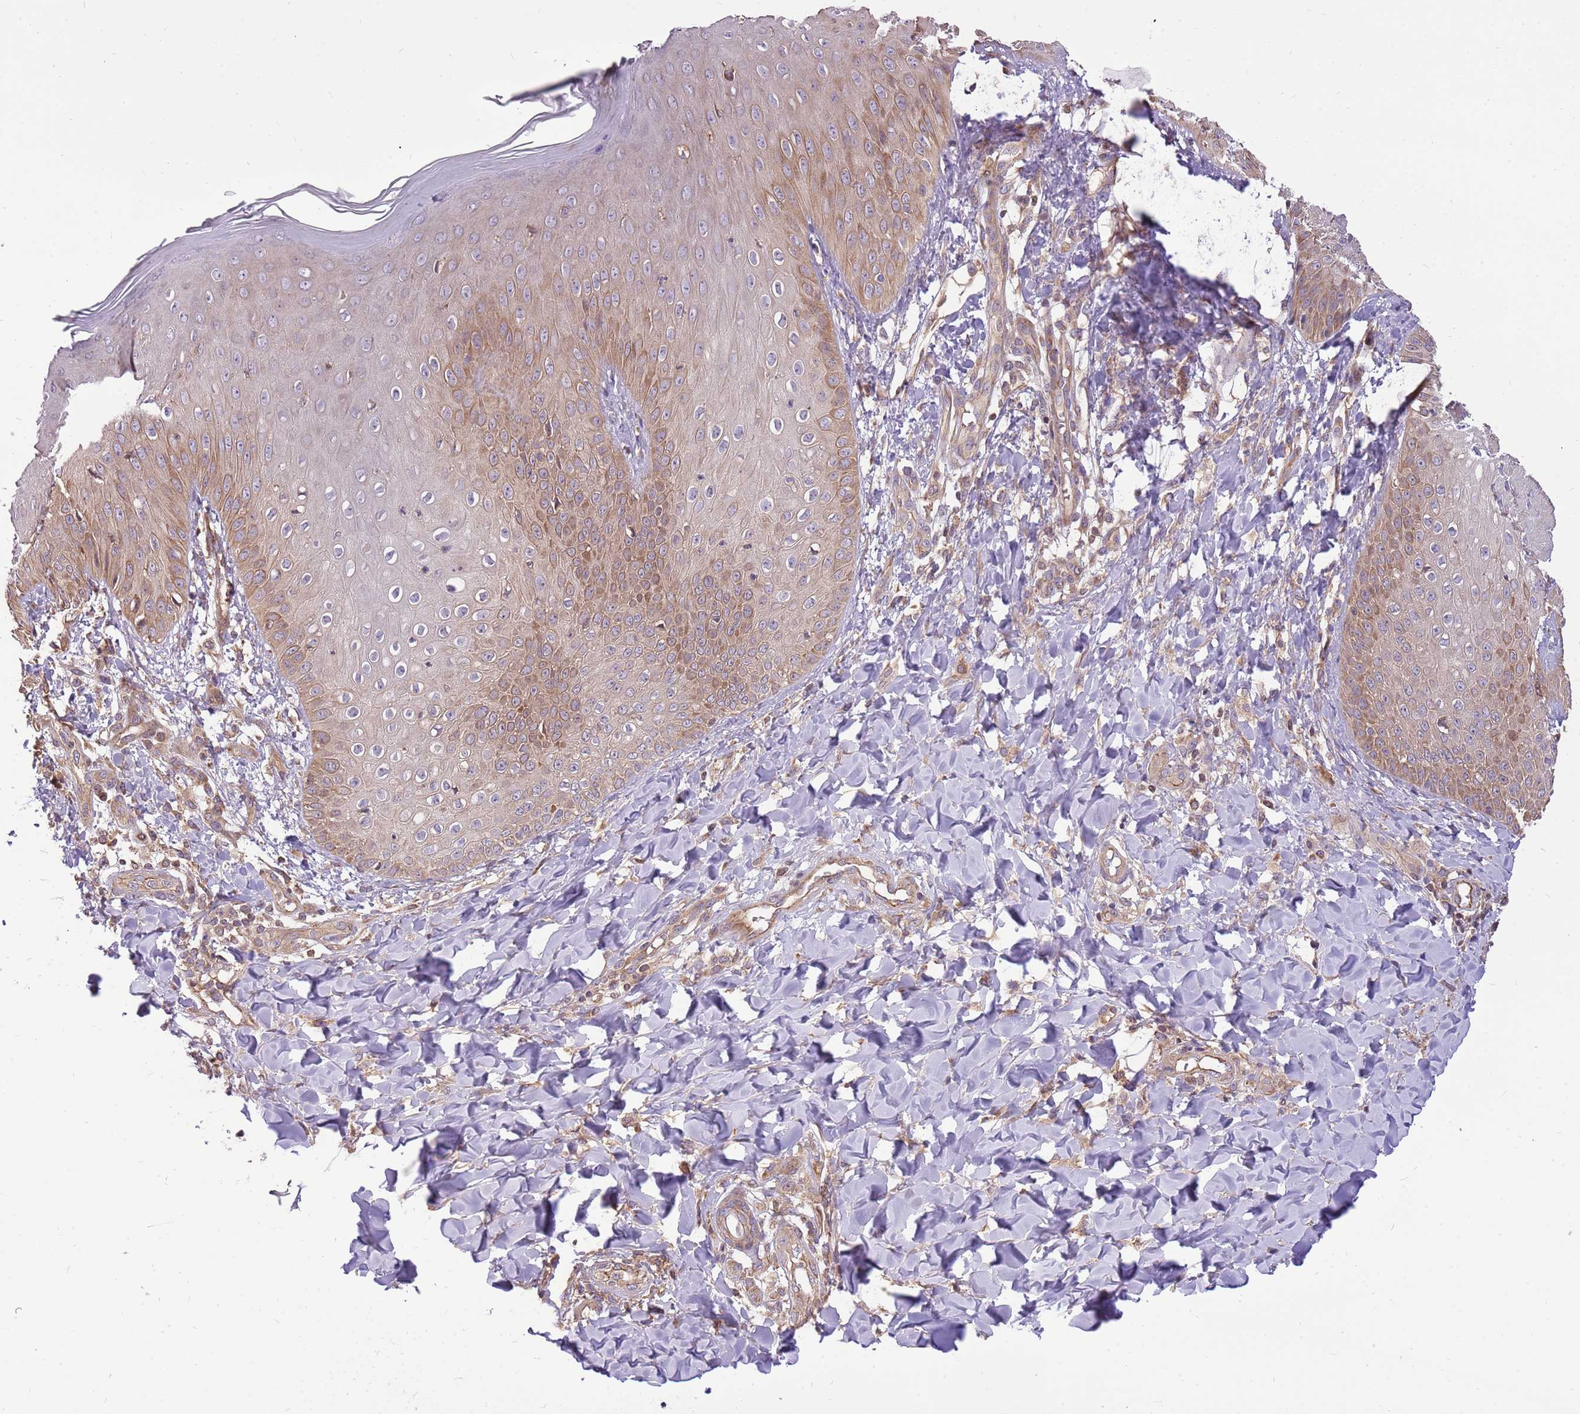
{"staining": {"intensity": "moderate", "quantity": "25%-75%", "location": "cytoplasmic/membranous"}, "tissue": "skin", "cell_type": "Epidermal cells", "image_type": "normal", "snomed": [{"axis": "morphology", "description": "Normal tissue, NOS"}, {"axis": "morphology", "description": "Inflammation, NOS"}, {"axis": "topography", "description": "Soft tissue"}, {"axis": "topography", "description": "Anal"}], "caption": "Immunohistochemistry of normal skin demonstrates medium levels of moderate cytoplasmic/membranous expression in approximately 25%-75% of epidermal cells.", "gene": "WASHC4", "patient": {"sex": "female", "age": 15}}